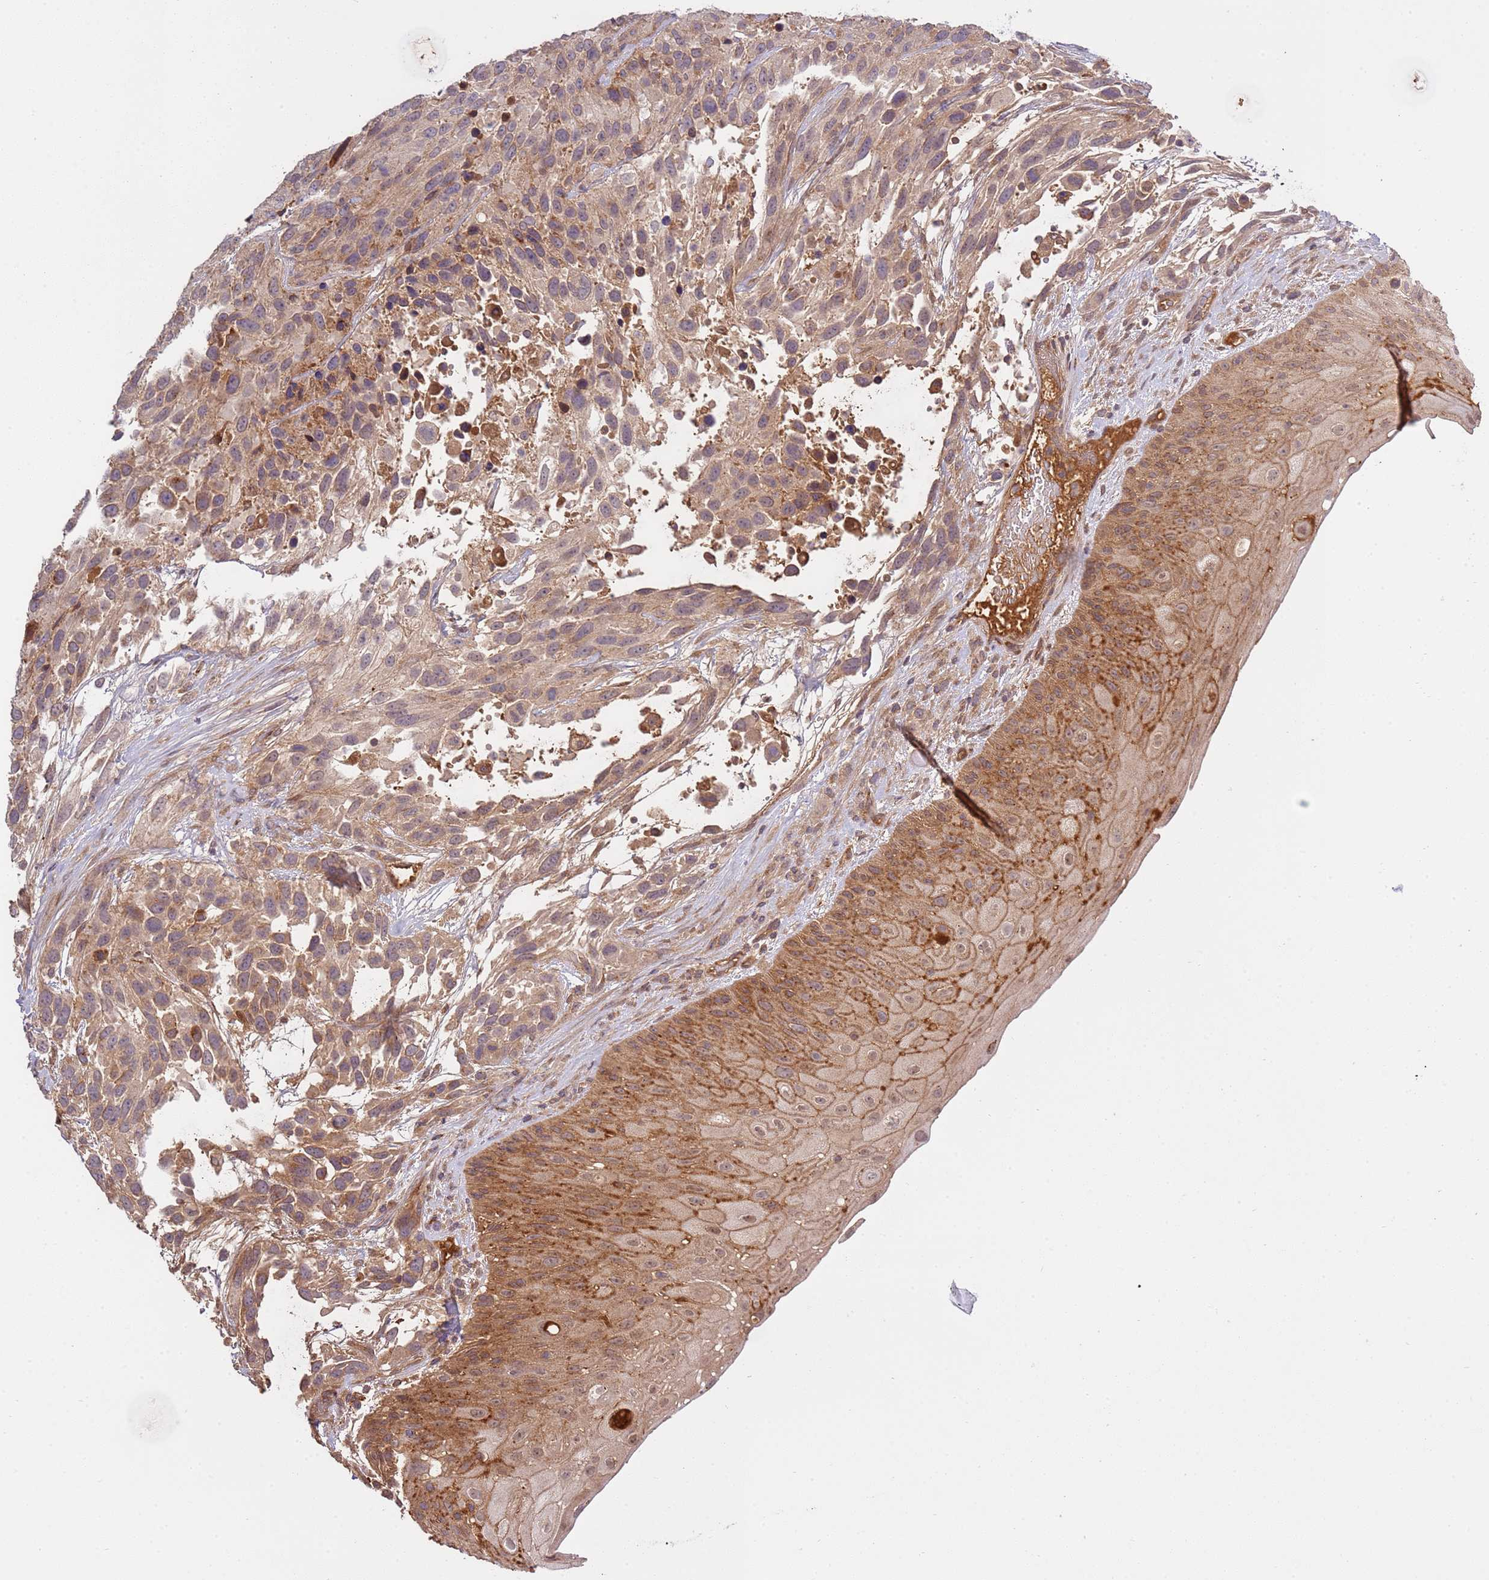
{"staining": {"intensity": "moderate", "quantity": ">75%", "location": "cytoplasmic/membranous"}, "tissue": "urothelial cancer", "cell_type": "Tumor cells", "image_type": "cancer", "snomed": [{"axis": "morphology", "description": "Urothelial carcinoma, High grade"}, {"axis": "topography", "description": "Urinary bladder"}], "caption": "Immunohistochemical staining of human high-grade urothelial carcinoma displays moderate cytoplasmic/membranous protein expression in about >75% of tumor cells. (IHC, brightfield microscopy, high magnification).", "gene": "ZNF624", "patient": {"sex": "female", "age": 70}}